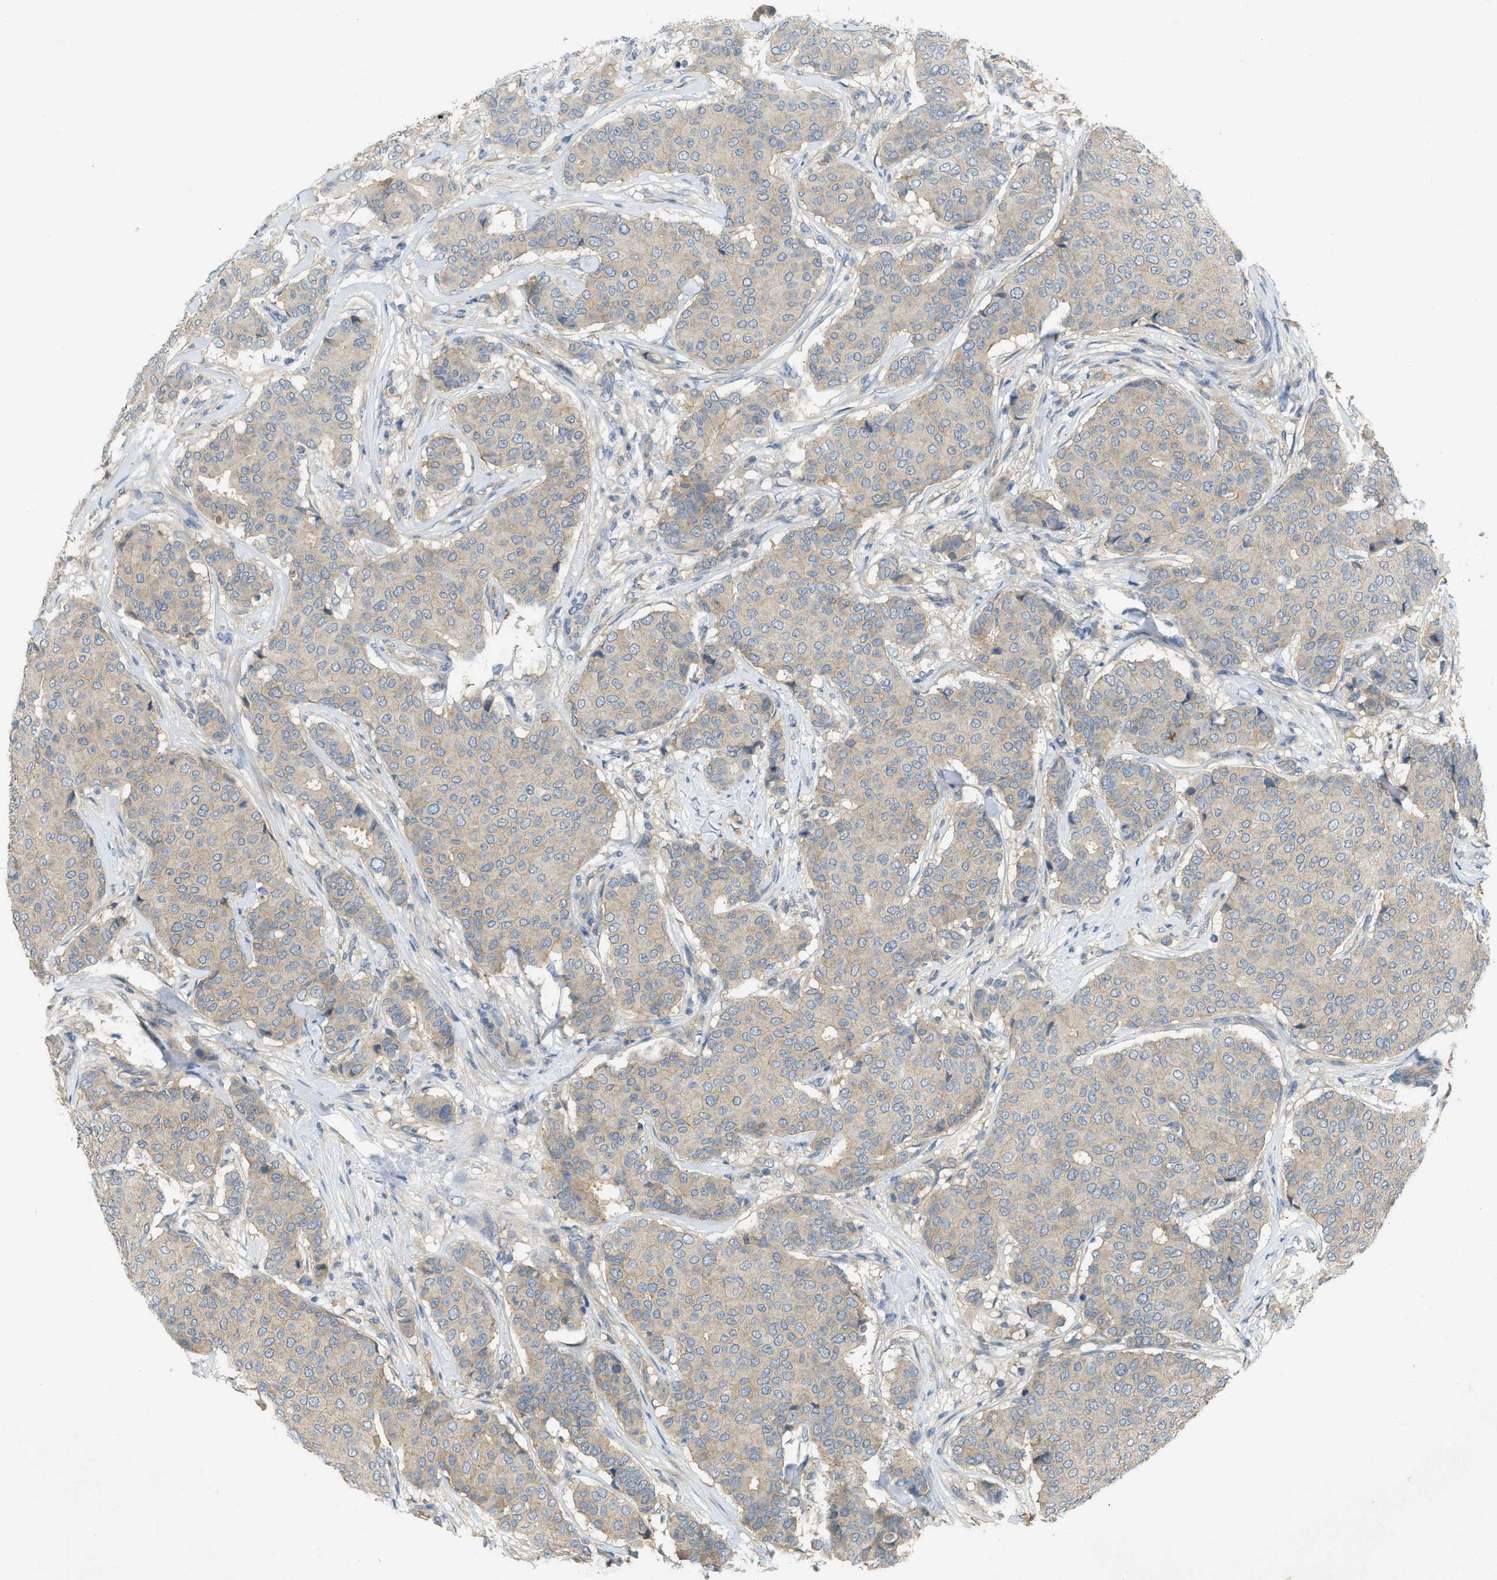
{"staining": {"intensity": "negative", "quantity": "none", "location": "none"}, "tissue": "breast cancer", "cell_type": "Tumor cells", "image_type": "cancer", "snomed": [{"axis": "morphology", "description": "Duct carcinoma"}, {"axis": "topography", "description": "Breast"}], "caption": "IHC image of neoplastic tissue: human infiltrating ductal carcinoma (breast) stained with DAB (3,3'-diaminobenzidine) displays no significant protein positivity in tumor cells. (DAB (3,3'-diaminobenzidine) immunohistochemistry (IHC) visualized using brightfield microscopy, high magnification).", "gene": "PPP3CA", "patient": {"sex": "female", "age": 75}}